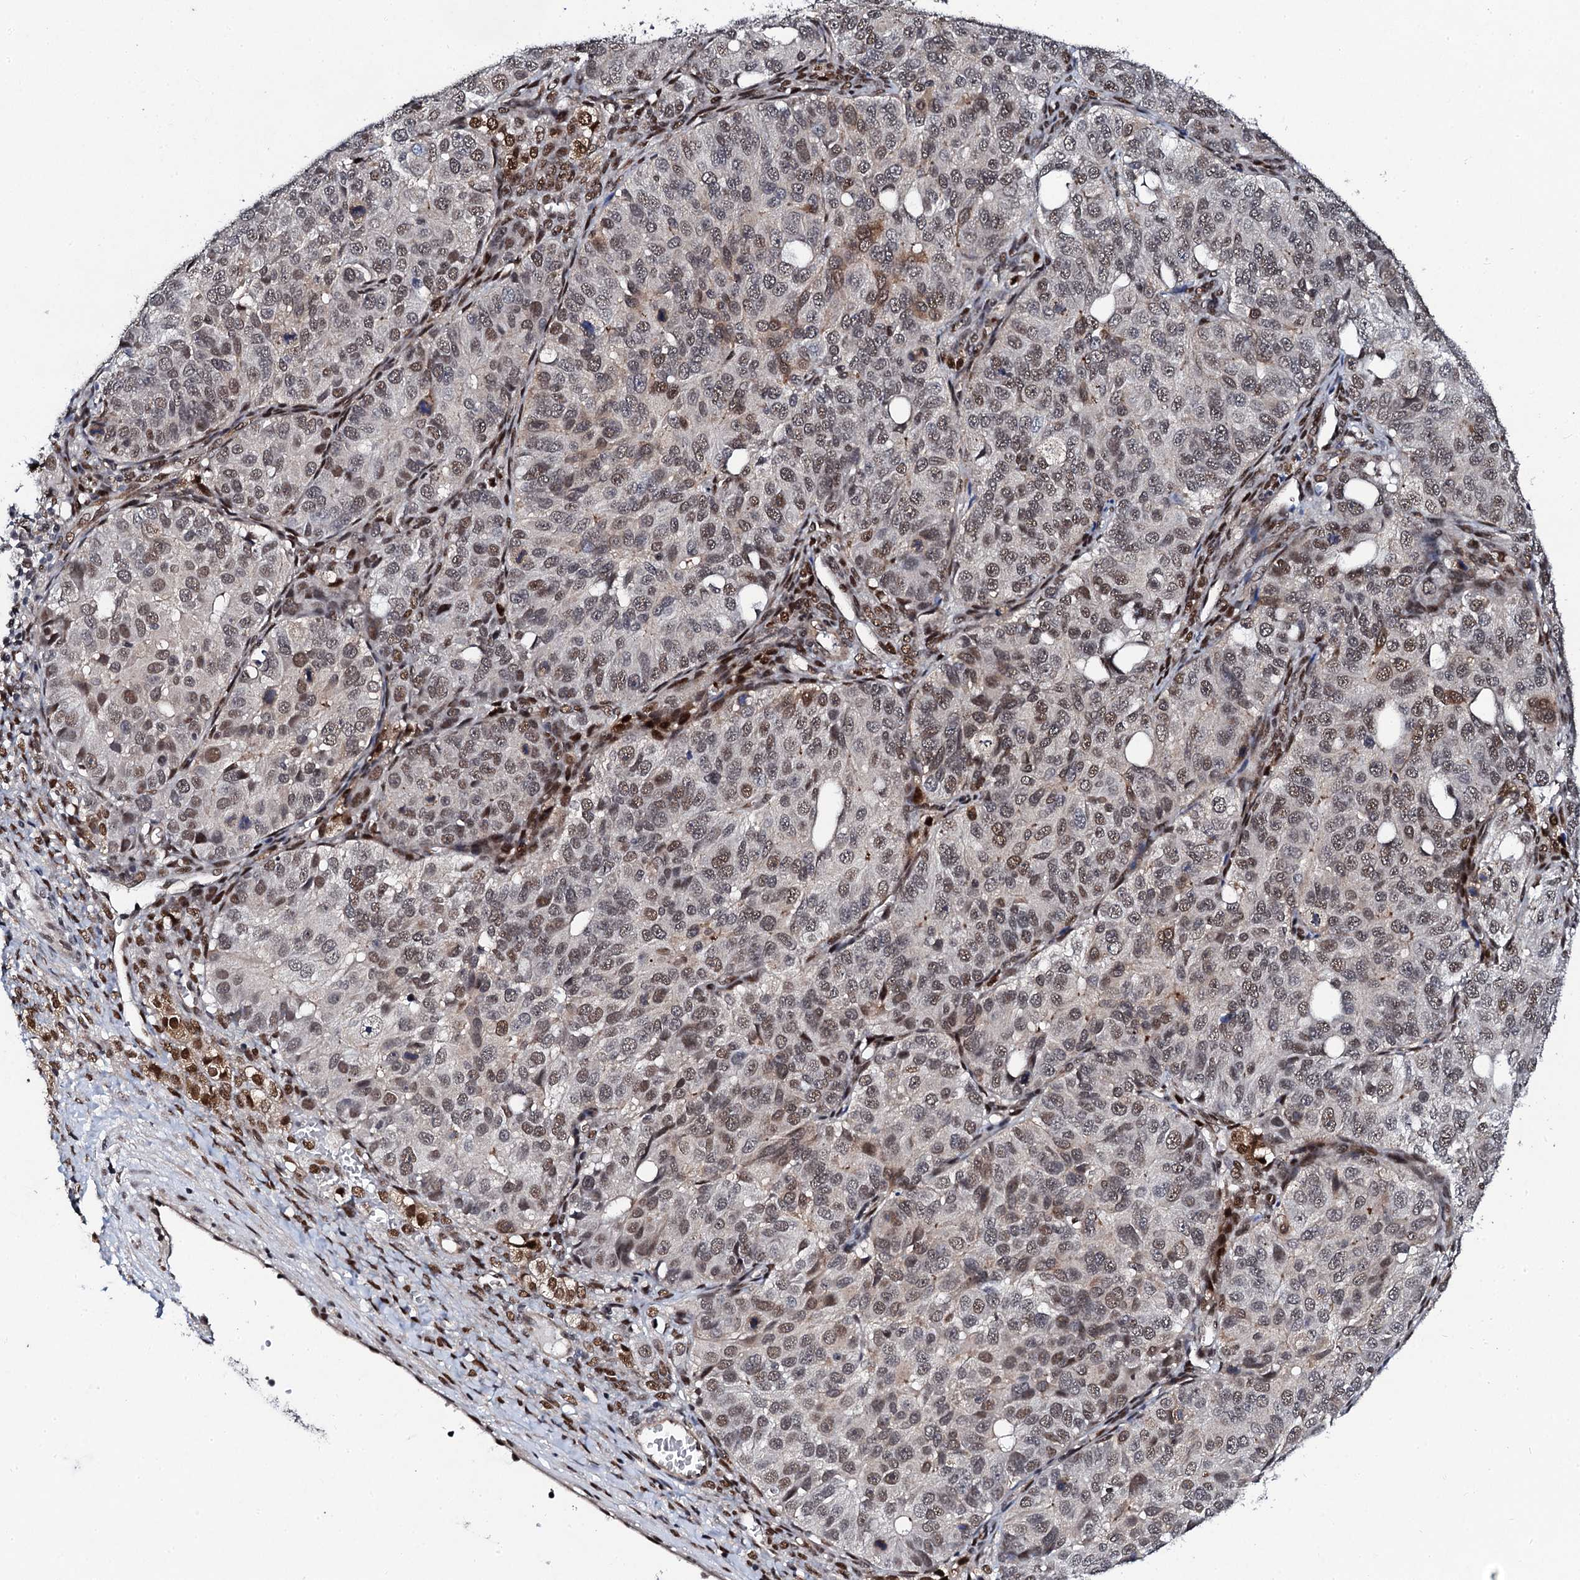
{"staining": {"intensity": "moderate", "quantity": ">75%", "location": "nuclear"}, "tissue": "ovarian cancer", "cell_type": "Tumor cells", "image_type": "cancer", "snomed": [{"axis": "morphology", "description": "Carcinoma, endometroid"}, {"axis": "topography", "description": "Ovary"}], "caption": "High-power microscopy captured an immunohistochemistry histopathology image of endometroid carcinoma (ovarian), revealing moderate nuclear staining in about >75% of tumor cells.", "gene": "CSTF3", "patient": {"sex": "female", "age": 51}}